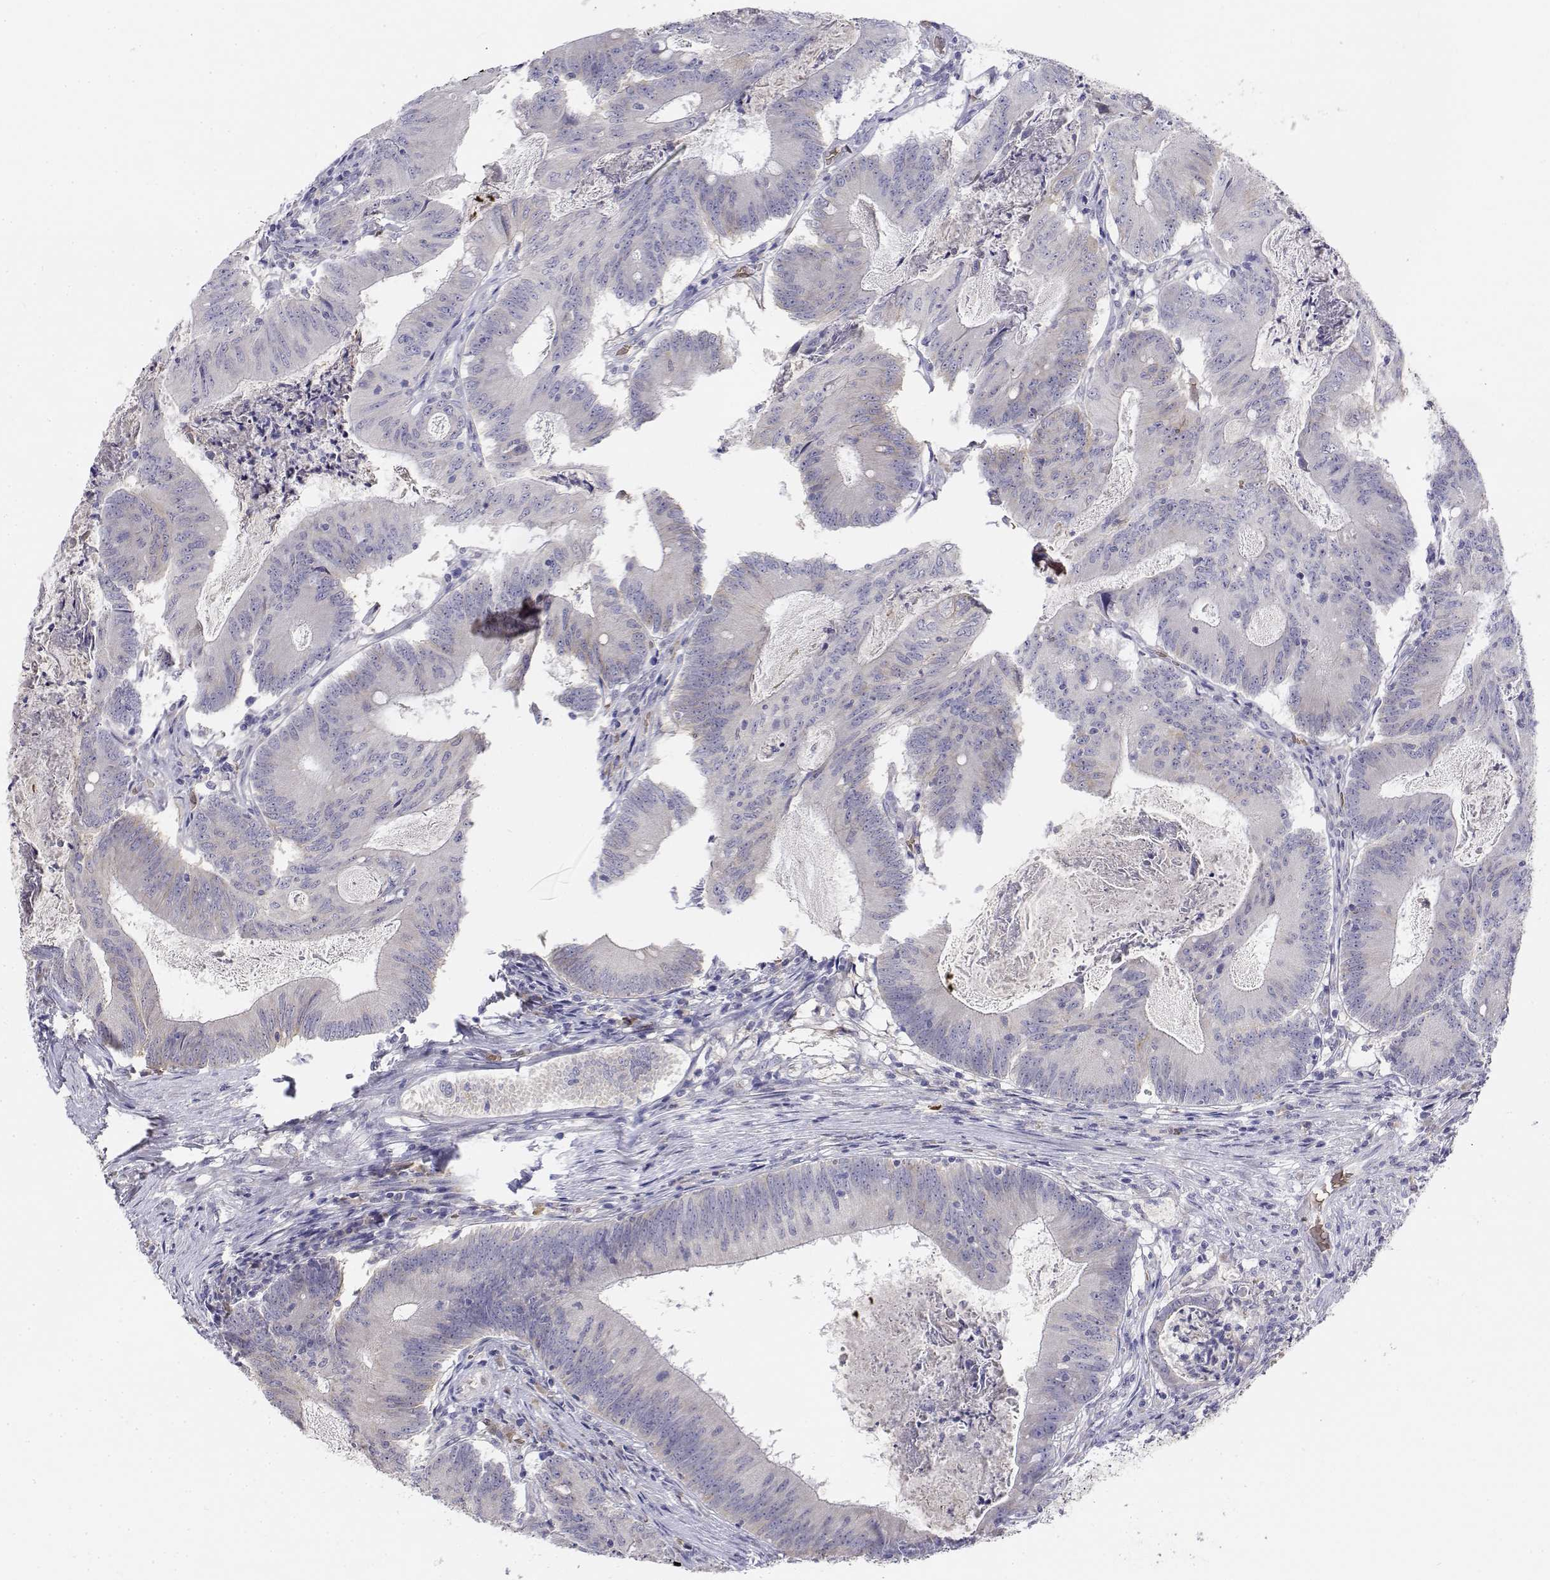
{"staining": {"intensity": "negative", "quantity": "none", "location": "none"}, "tissue": "colorectal cancer", "cell_type": "Tumor cells", "image_type": "cancer", "snomed": [{"axis": "morphology", "description": "Adenocarcinoma, NOS"}, {"axis": "topography", "description": "Colon"}], "caption": "A photomicrograph of colorectal cancer stained for a protein shows no brown staining in tumor cells.", "gene": "CADM1", "patient": {"sex": "female", "age": 70}}